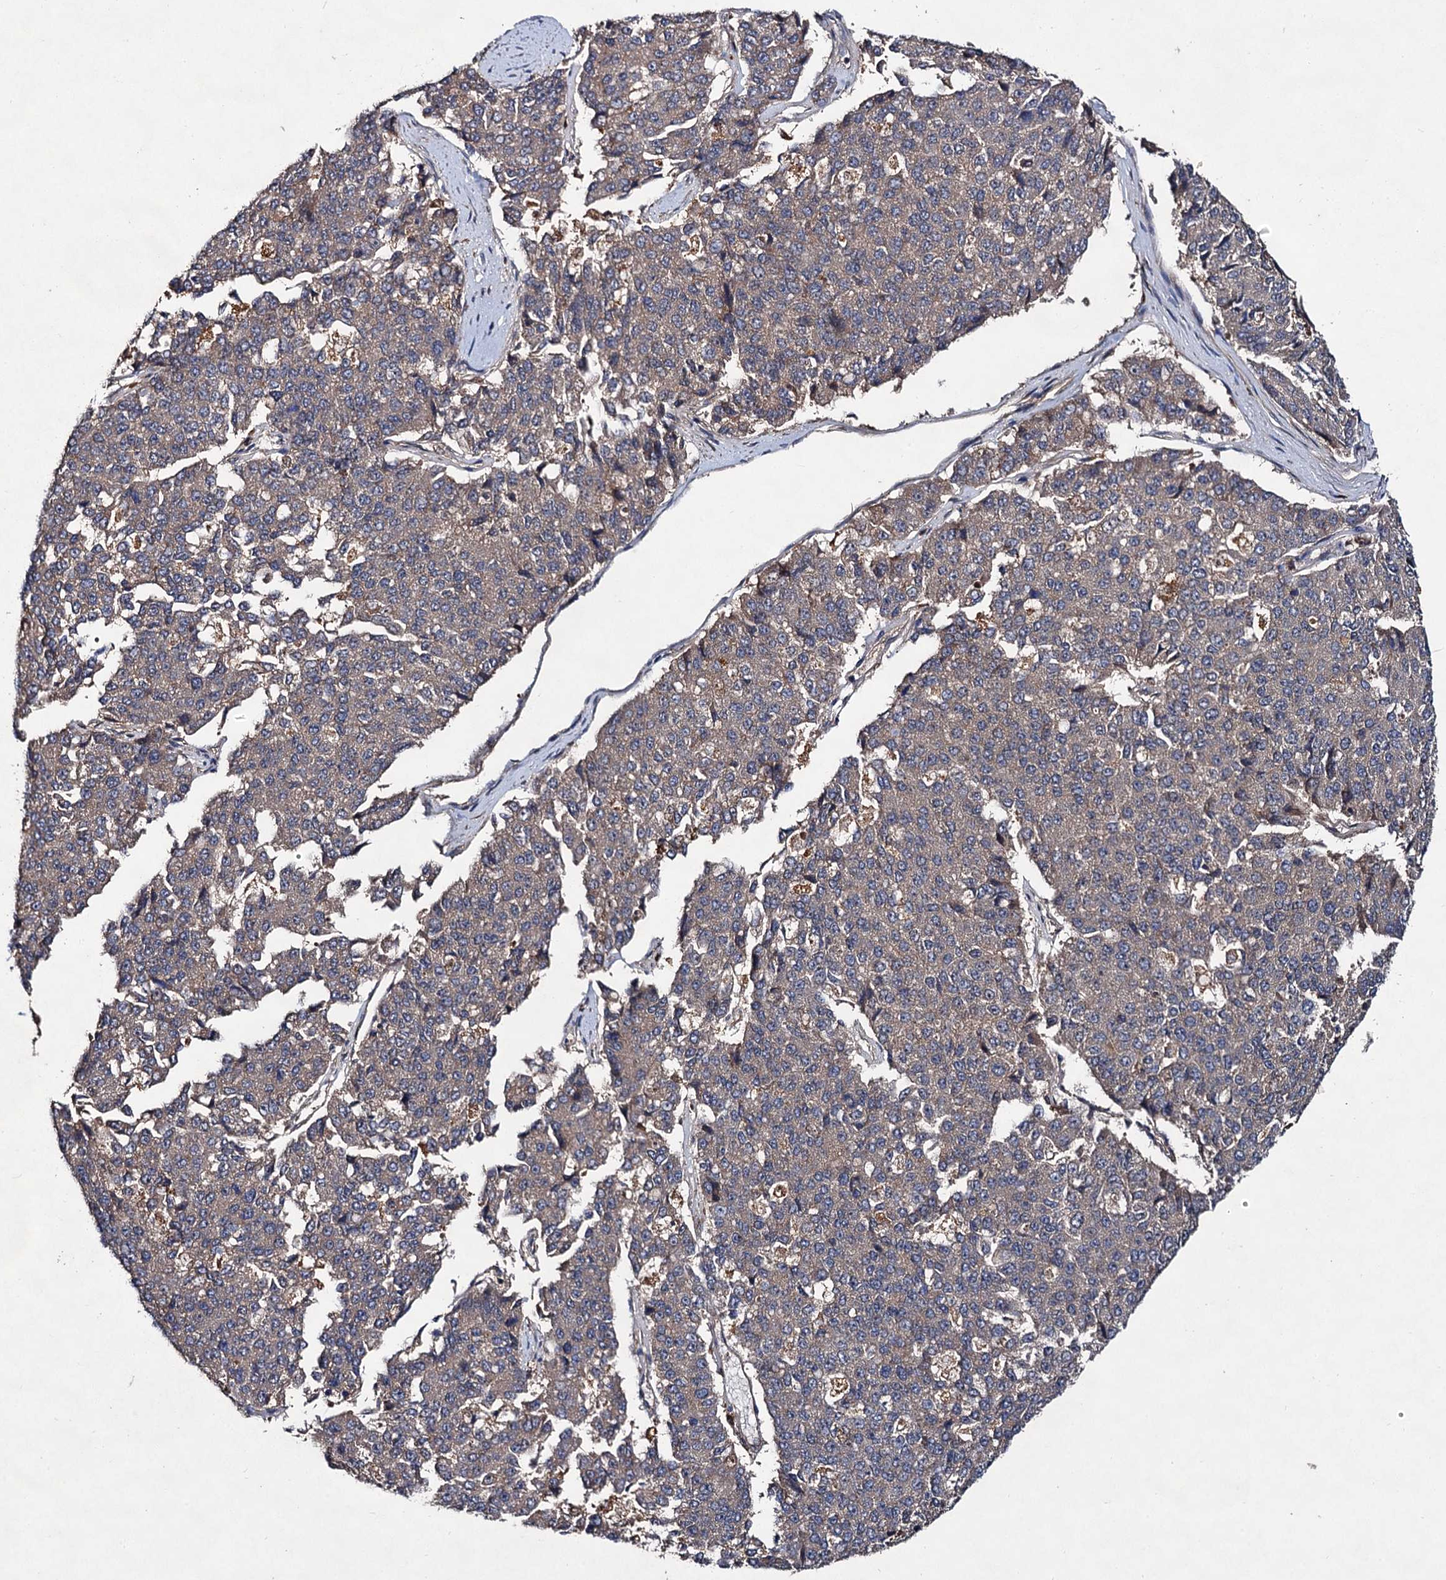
{"staining": {"intensity": "negative", "quantity": "none", "location": "none"}, "tissue": "pancreatic cancer", "cell_type": "Tumor cells", "image_type": "cancer", "snomed": [{"axis": "morphology", "description": "Adenocarcinoma, NOS"}, {"axis": "topography", "description": "Pancreas"}], "caption": "Tumor cells show no significant expression in pancreatic cancer (adenocarcinoma).", "gene": "VPS29", "patient": {"sex": "male", "age": 50}}